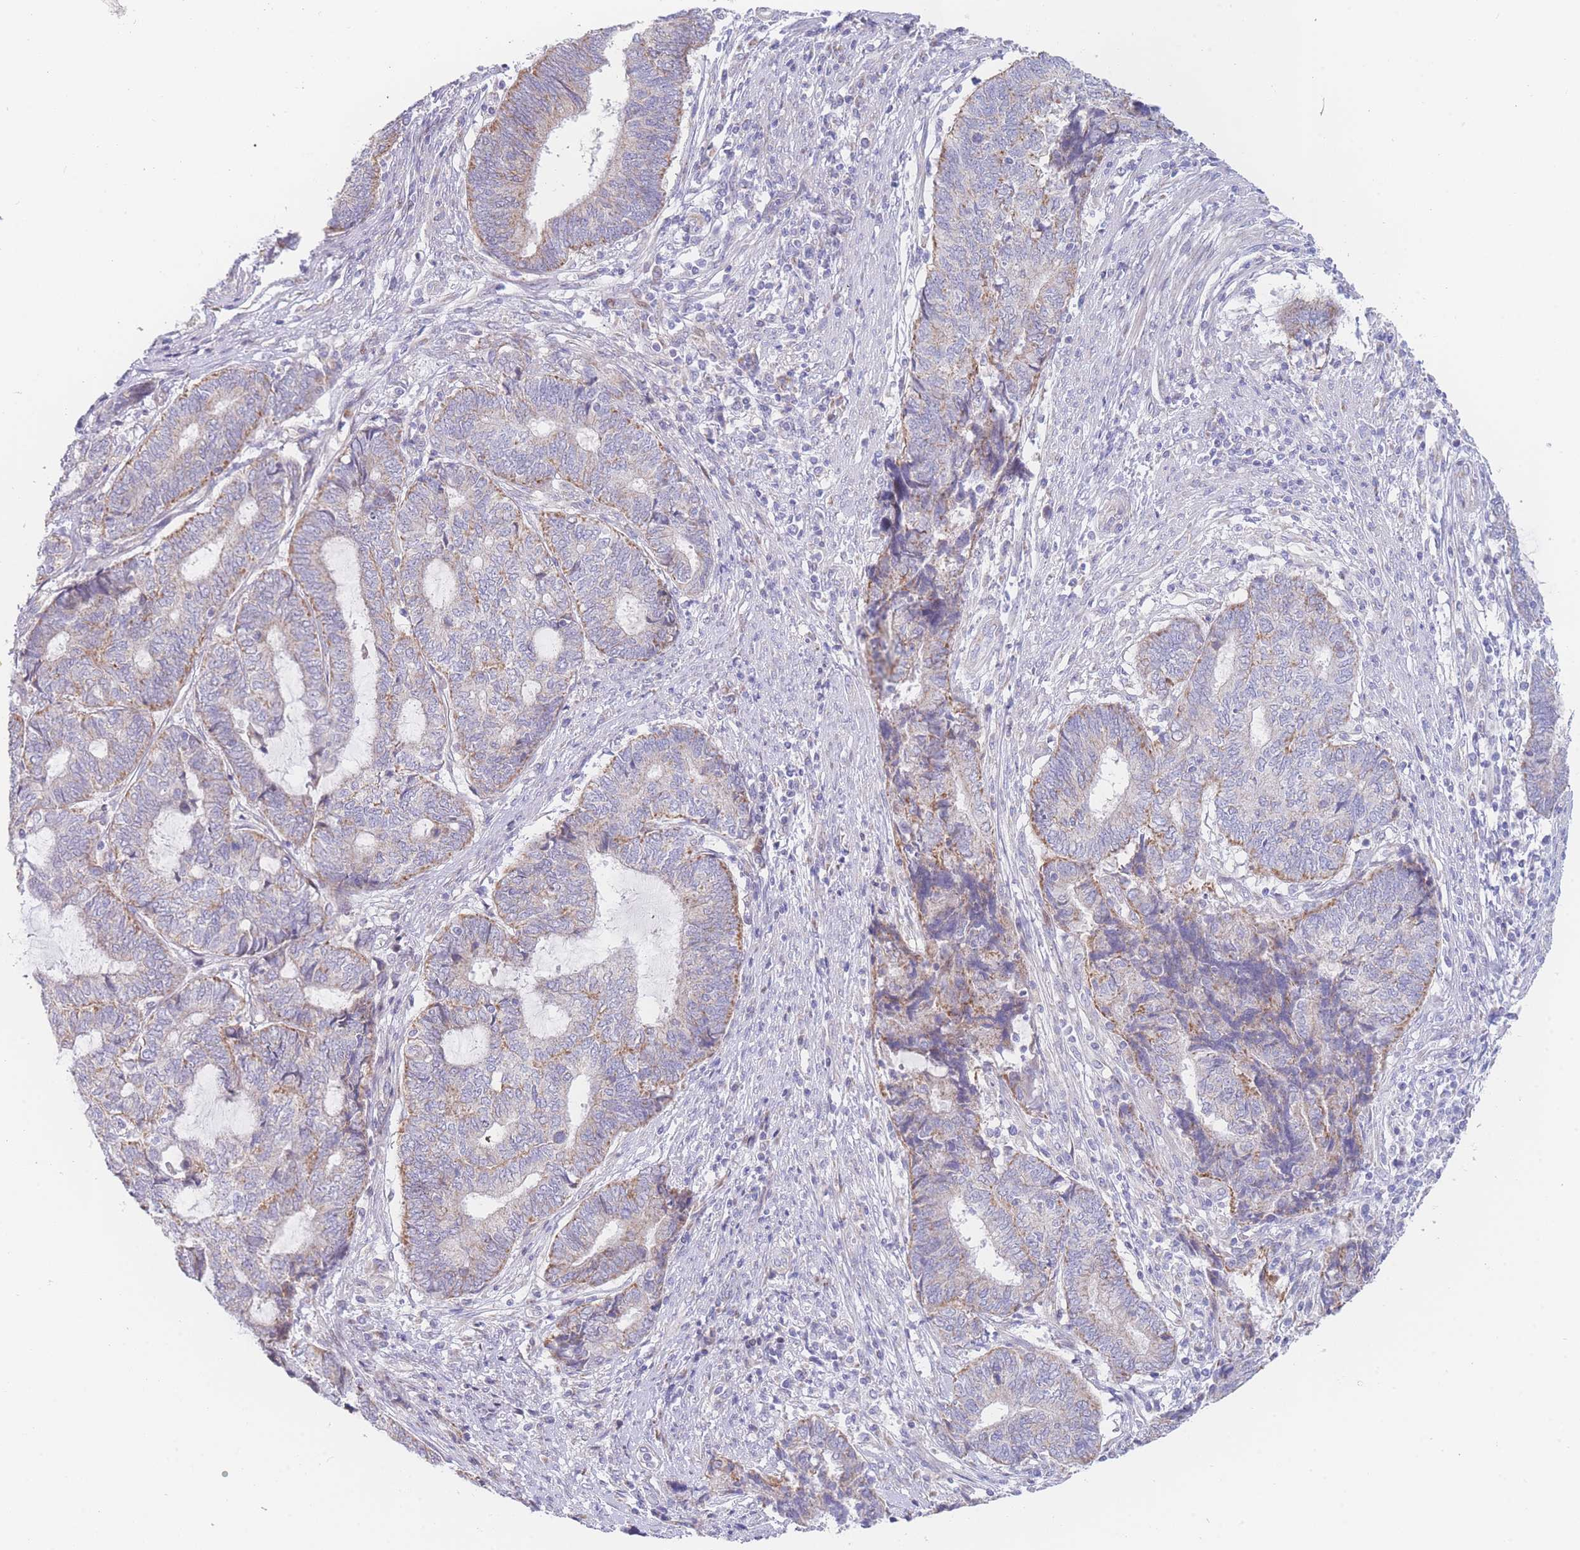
{"staining": {"intensity": "moderate", "quantity": "25%-75%", "location": "cytoplasmic/membranous"}, "tissue": "endometrial cancer", "cell_type": "Tumor cells", "image_type": "cancer", "snomed": [{"axis": "morphology", "description": "Adenocarcinoma, NOS"}, {"axis": "topography", "description": "Uterus"}, {"axis": "topography", "description": "Endometrium"}], "caption": "A medium amount of moderate cytoplasmic/membranous positivity is seen in about 25%-75% of tumor cells in endometrial cancer (adenocarcinoma) tissue.", "gene": "GPAM", "patient": {"sex": "female", "age": 70}}